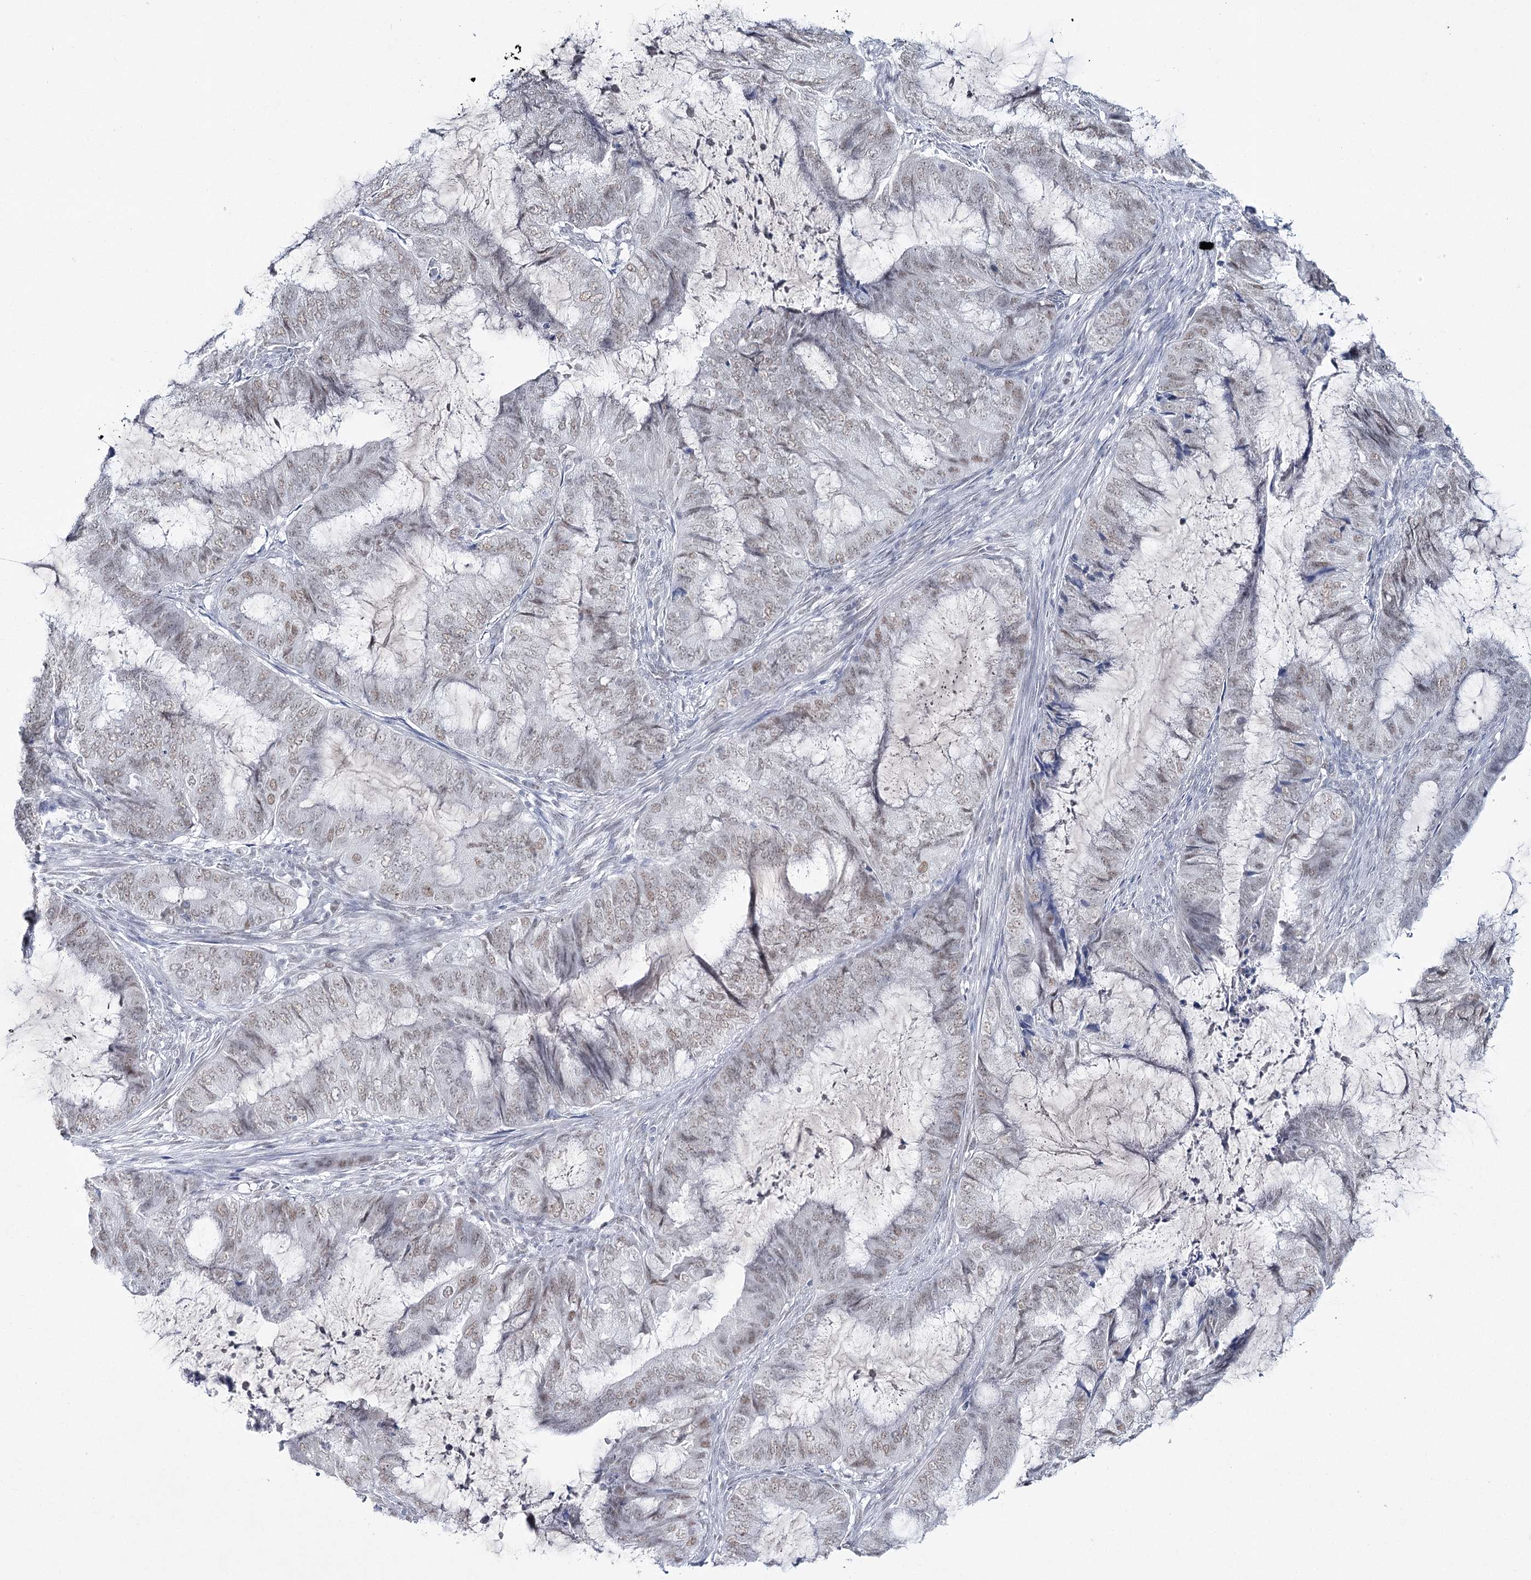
{"staining": {"intensity": "weak", "quantity": ">75%", "location": "nuclear"}, "tissue": "endometrial cancer", "cell_type": "Tumor cells", "image_type": "cancer", "snomed": [{"axis": "morphology", "description": "Adenocarcinoma, NOS"}, {"axis": "topography", "description": "Endometrium"}], "caption": "This image displays endometrial adenocarcinoma stained with immunohistochemistry to label a protein in brown. The nuclear of tumor cells show weak positivity for the protein. Nuclei are counter-stained blue.", "gene": "ZC3H8", "patient": {"sex": "female", "age": 81}}